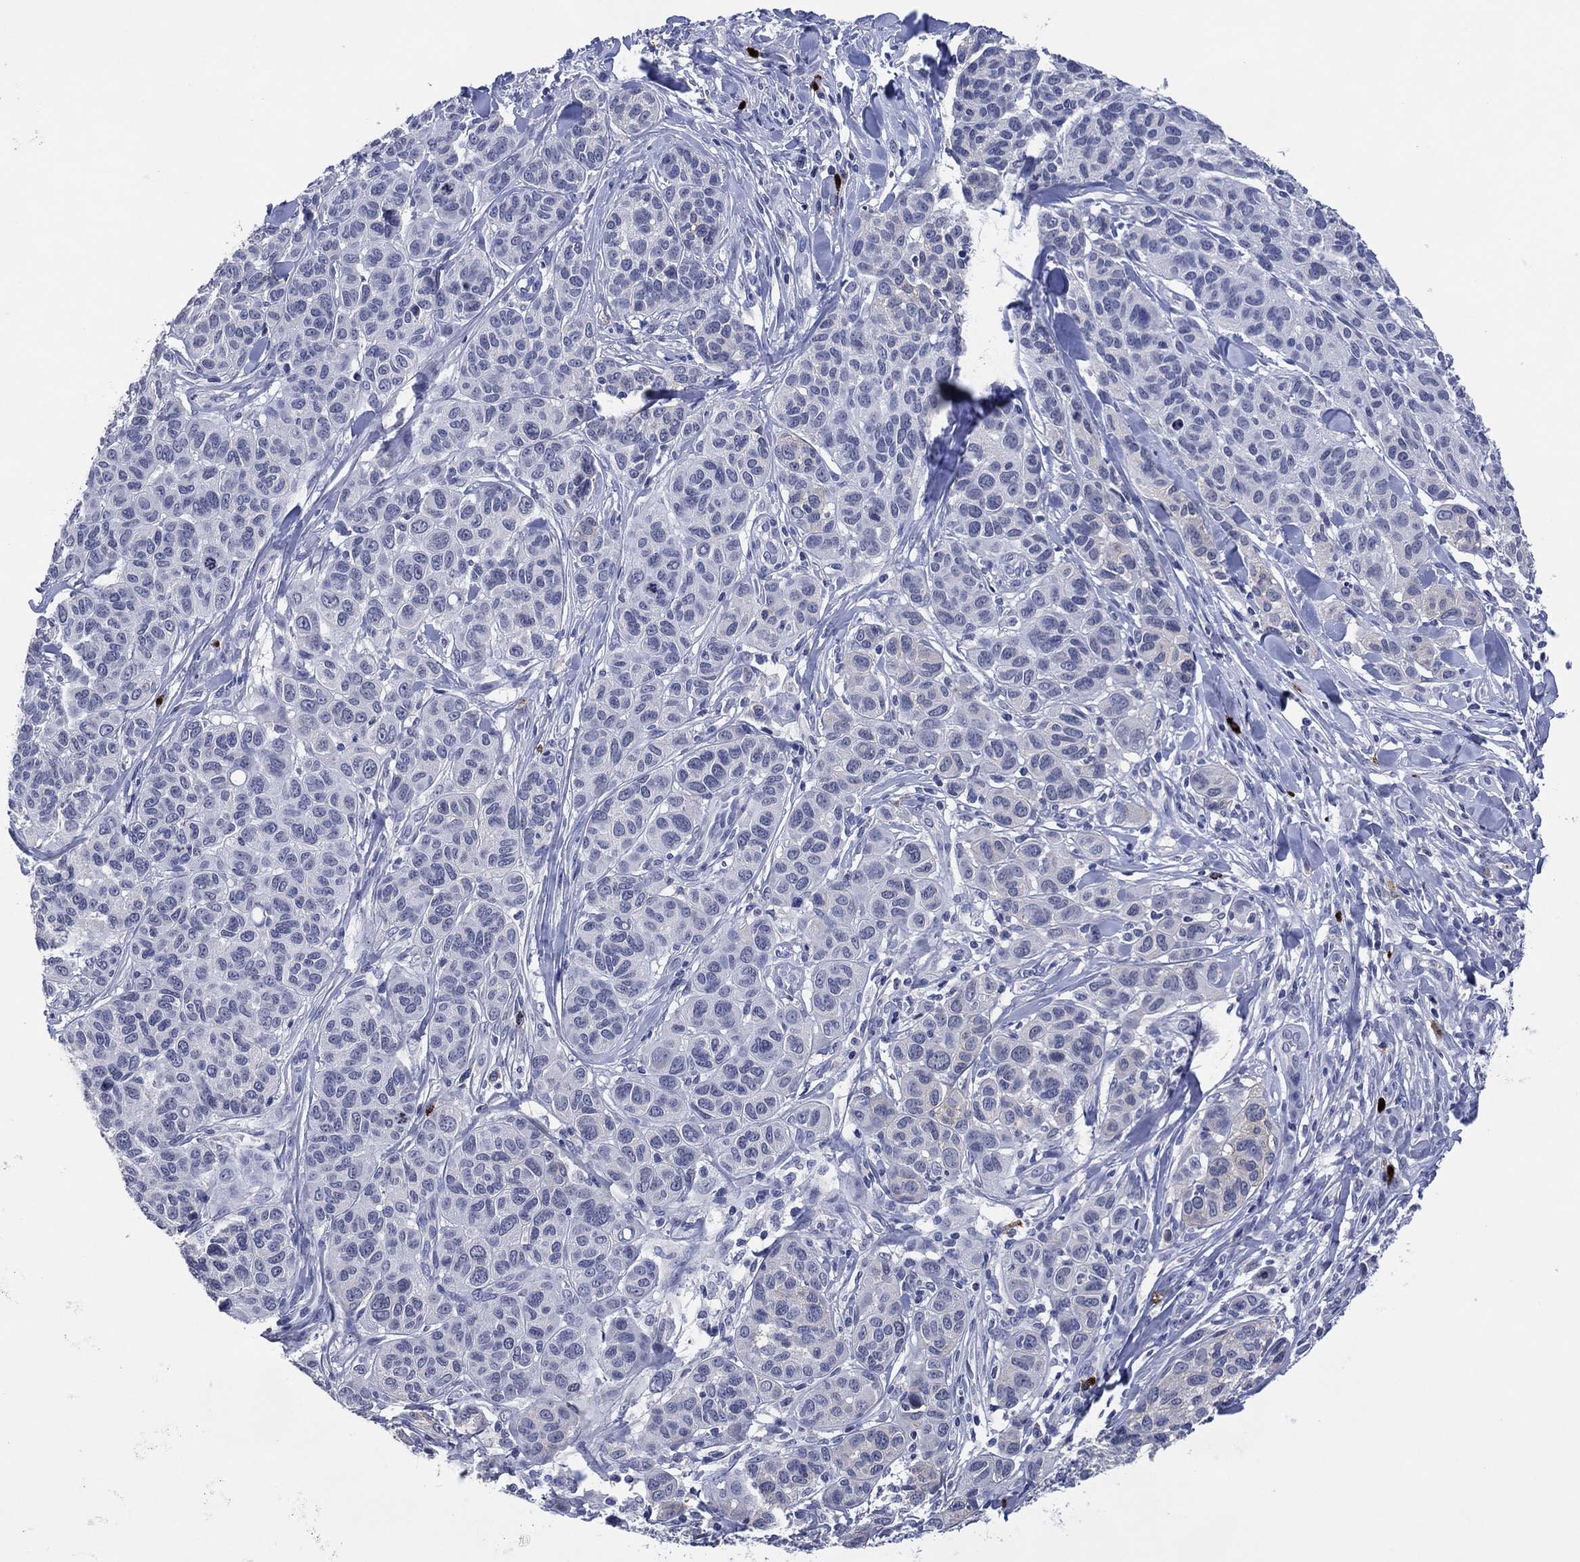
{"staining": {"intensity": "negative", "quantity": "none", "location": "none"}, "tissue": "melanoma", "cell_type": "Tumor cells", "image_type": "cancer", "snomed": [{"axis": "morphology", "description": "Malignant melanoma, NOS"}, {"axis": "topography", "description": "Skin"}], "caption": "Tumor cells show no significant protein expression in malignant melanoma.", "gene": "USP26", "patient": {"sex": "male", "age": 79}}